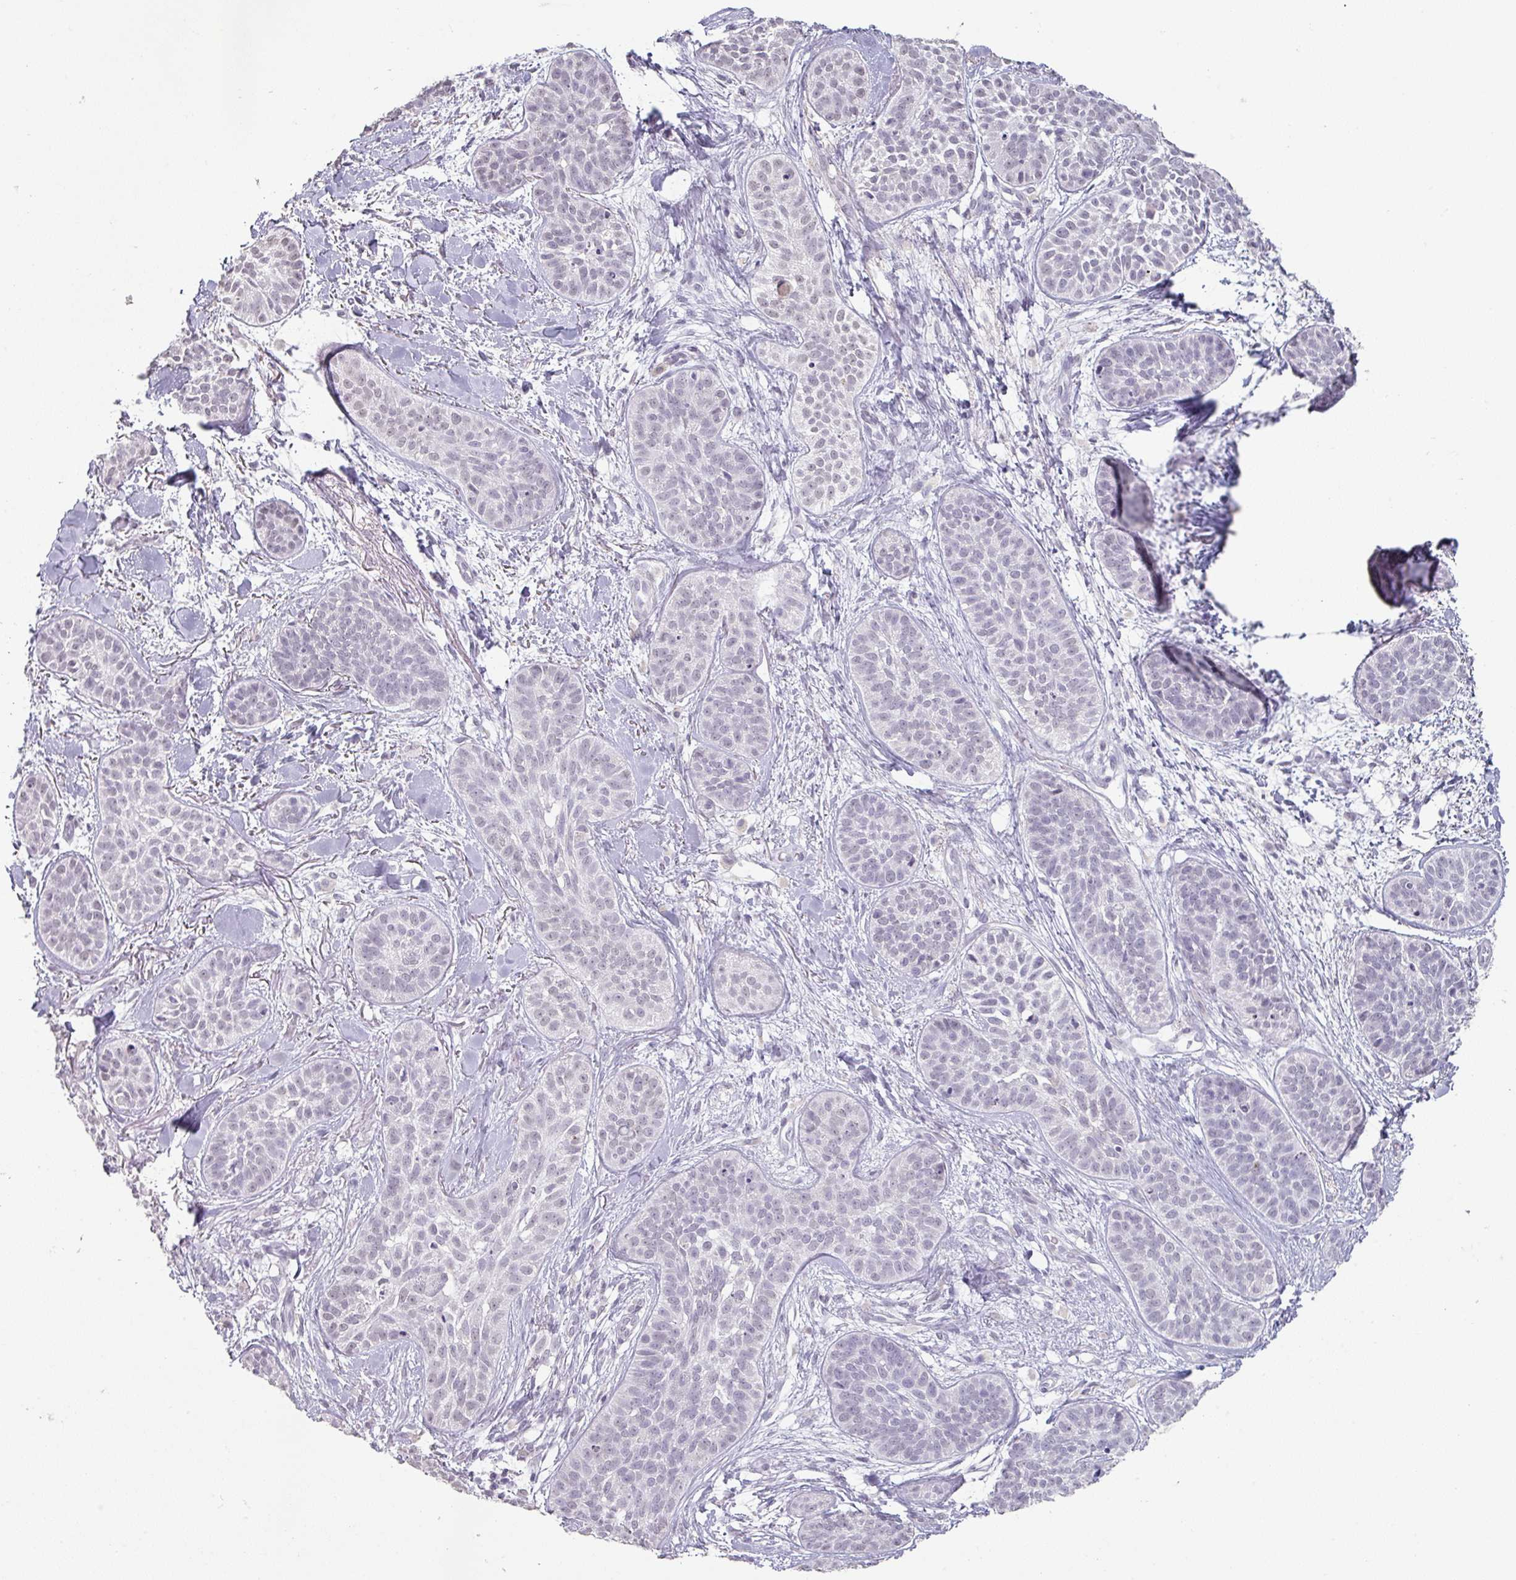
{"staining": {"intensity": "negative", "quantity": "none", "location": "none"}, "tissue": "skin cancer", "cell_type": "Tumor cells", "image_type": "cancer", "snomed": [{"axis": "morphology", "description": "Basal cell carcinoma"}, {"axis": "topography", "description": "Skin"}], "caption": "The IHC photomicrograph has no significant expression in tumor cells of skin cancer tissue.", "gene": "SPRR1A", "patient": {"sex": "male", "age": 52}}